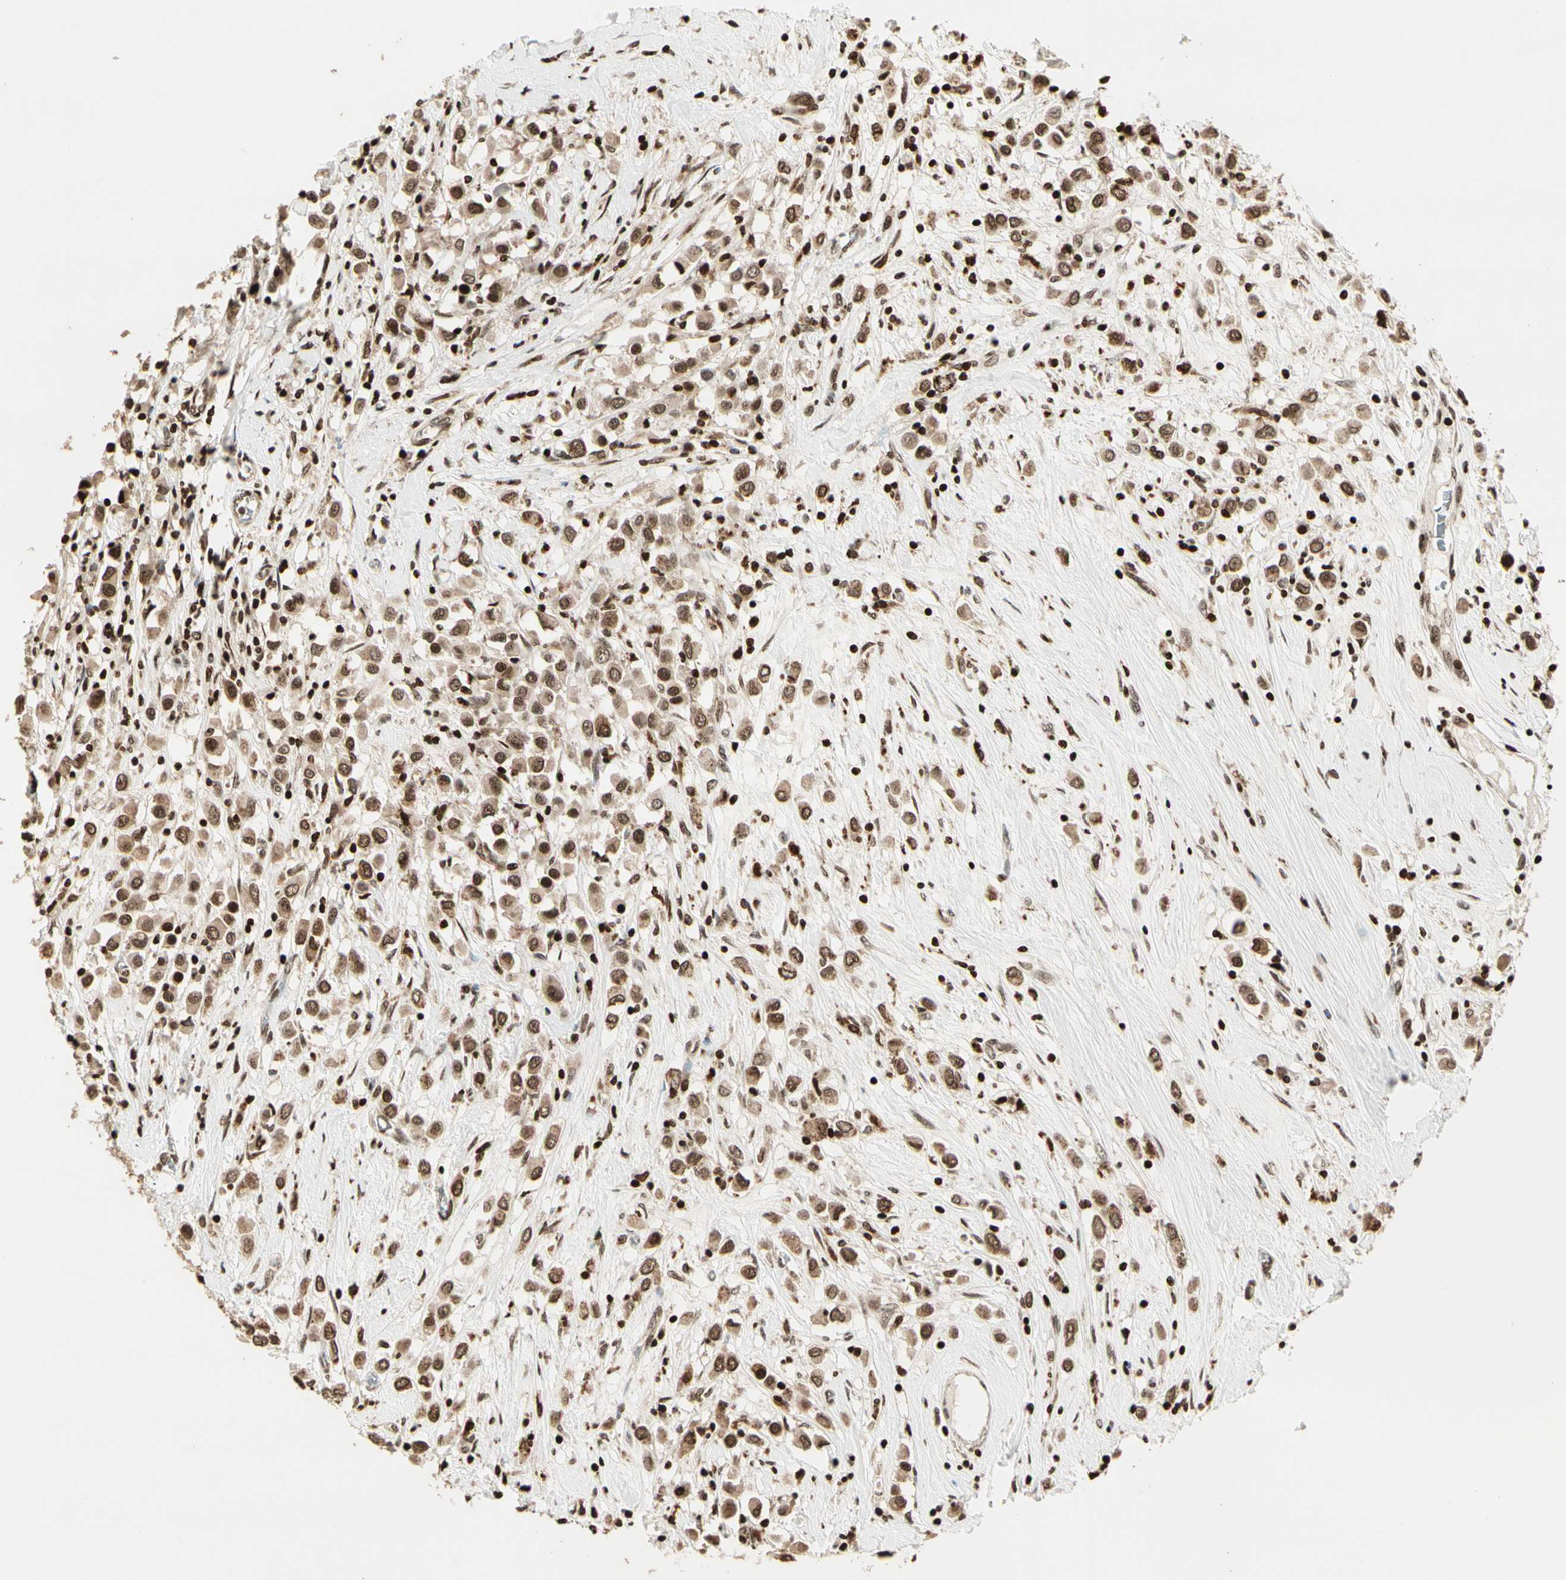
{"staining": {"intensity": "moderate", "quantity": ">75%", "location": "cytoplasmic/membranous,nuclear"}, "tissue": "breast cancer", "cell_type": "Tumor cells", "image_type": "cancer", "snomed": [{"axis": "morphology", "description": "Duct carcinoma"}, {"axis": "topography", "description": "Breast"}], "caption": "Immunohistochemistry (IHC) of human breast cancer reveals medium levels of moderate cytoplasmic/membranous and nuclear positivity in about >75% of tumor cells.", "gene": "TSHZ3", "patient": {"sex": "female", "age": 61}}